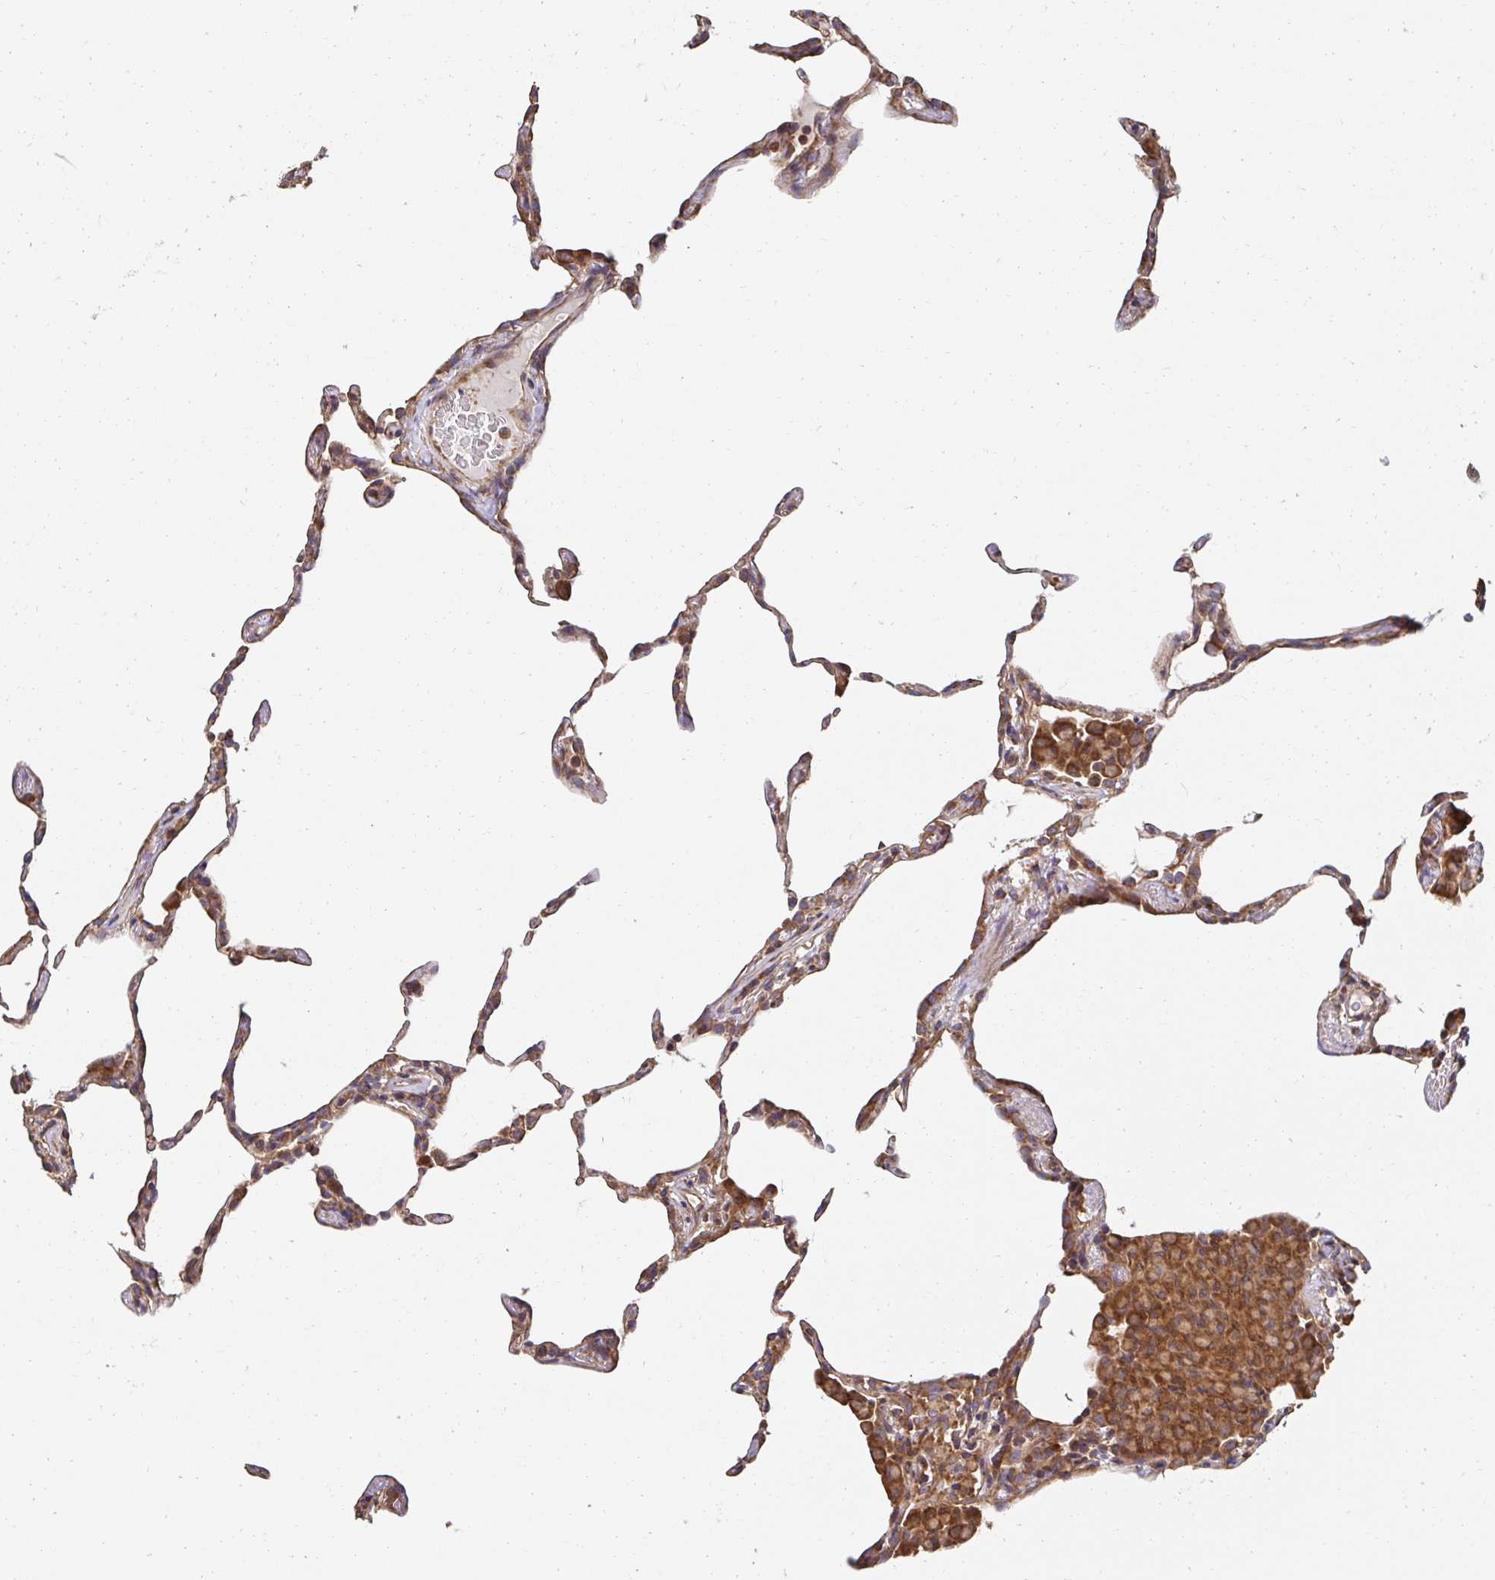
{"staining": {"intensity": "strong", "quantity": "25%-75%", "location": "cytoplasmic/membranous"}, "tissue": "lung", "cell_type": "Alveolar cells", "image_type": "normal", "snomed": [{"axis": "morphology", "description": "Normal tissue, NOS"}, {"axis": "topography", "description": "Lung"}], "caption": "Lung stained with immunohistochemistry (IHC) reveals strong cytoplasmic/membranous positivity in about 25%-75% of alveolar cells.", "gene": "APBB1", "patient": {"sex": "female", "age": 57}}